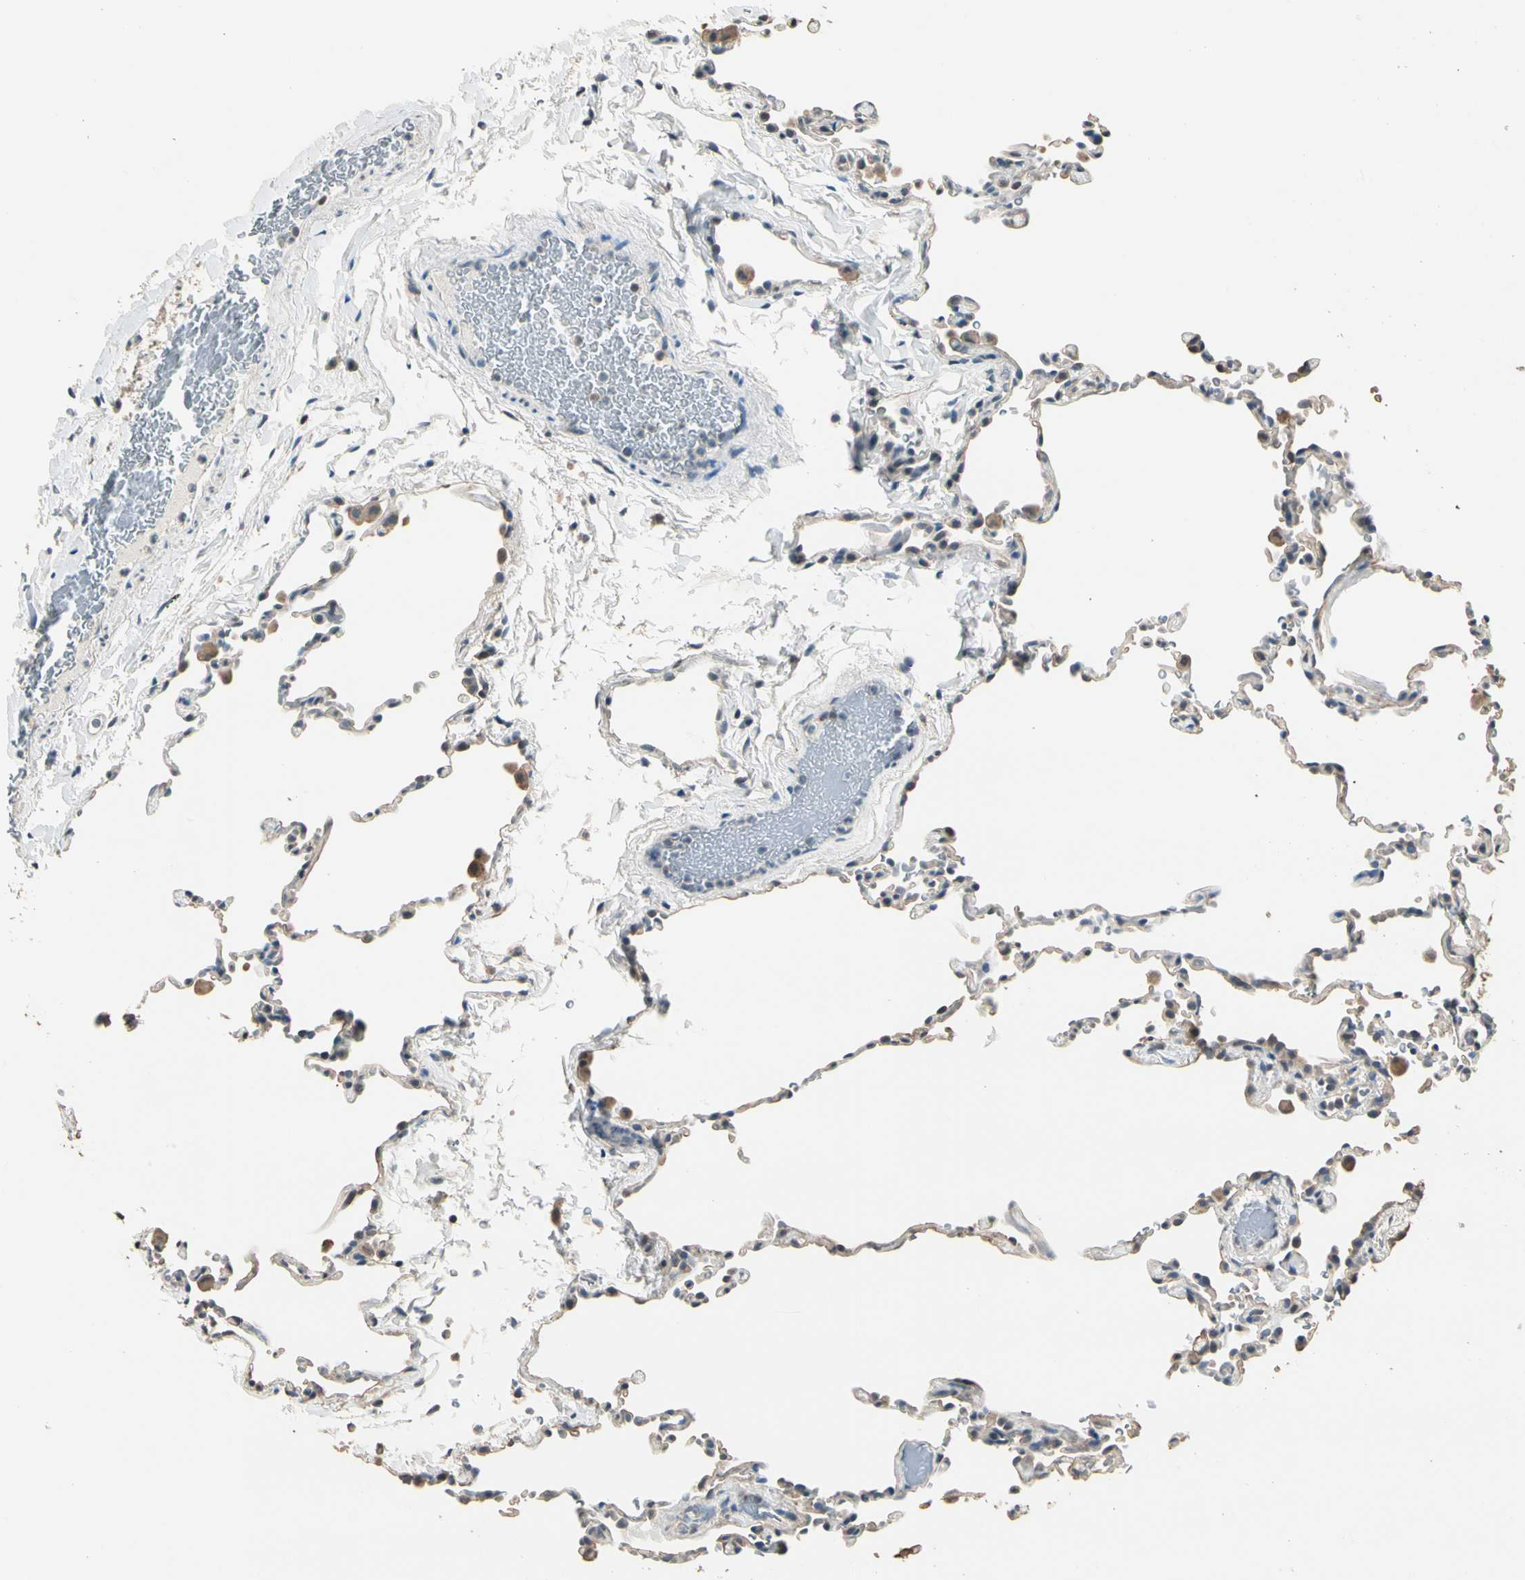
{"staining": {"intensity": "moderate", "quantity": "<25%", "location": "cytoplasmic/membranous"}, "tissue": "lung", "cell_type": "Alveolar cells", "image_type": "normal", "snomed": [{"axis": "morphology", "description": "Normal tissue, NOS"}, {"axis": "topography", "description": "Lung"}], "caption": "Lung stained with immunohistochemistry (IHC) reveals moderate cytoplasmic/membranous positivity in approximately <25% of alveolar cells.", "gene": "MAP3K7", "patient": {"sex": "female", "age": 61}}